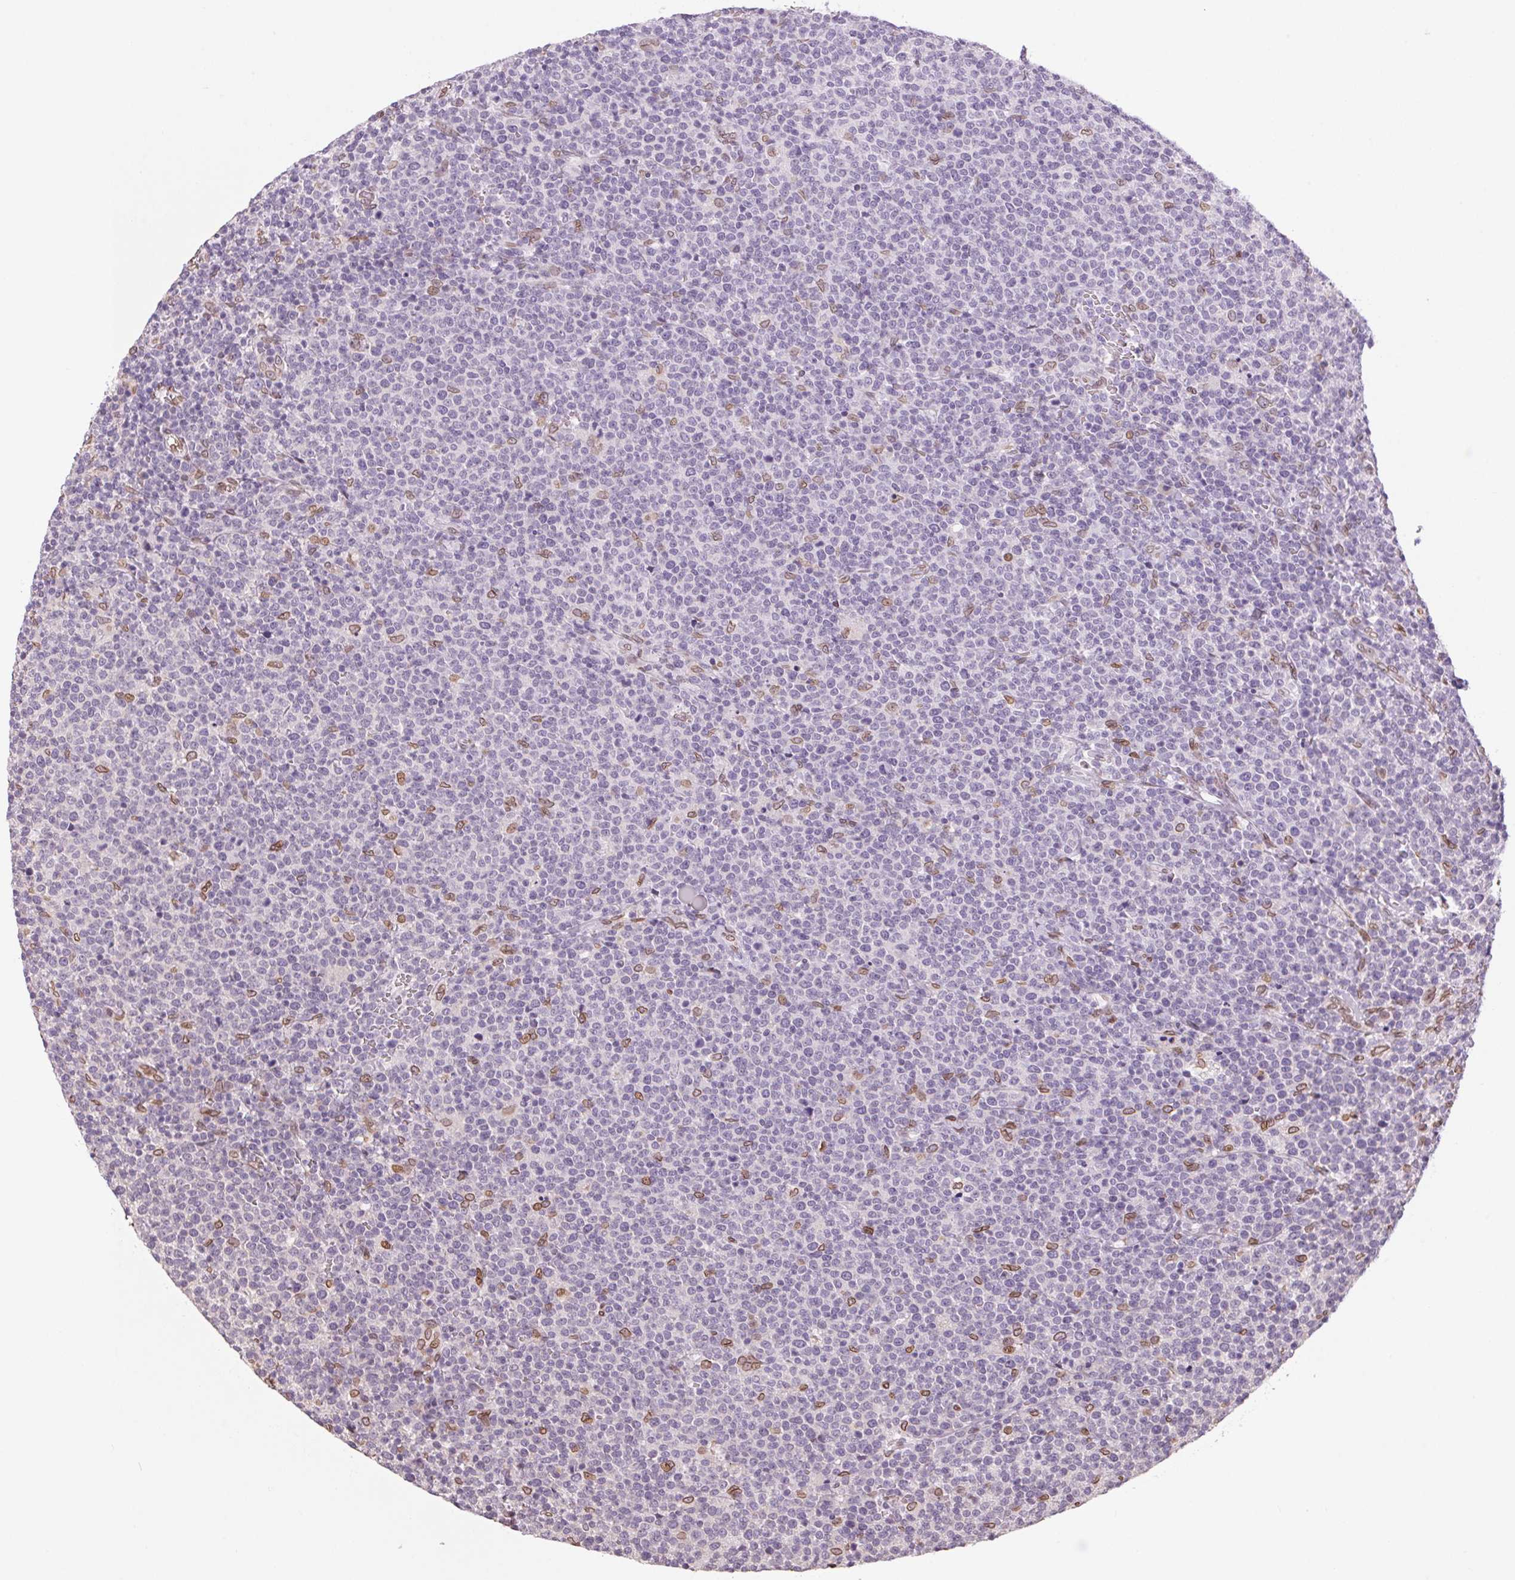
{"staining": {"intensity": "negative", "quantity": "none", "location": "none"}, "tissue": "lymphoma", "cell_type": "Tumor cells", "image_type": "cancer", "snomed": [{"axis": "morphology", "description": "Malignant lymphoma, non-Hodgkin's type, High grade"}, {"axis": "topography", "description": "Lymph node"}], "caption": "High-grade malignant lymphoma, non-Hodgkin's type stained for a protein using immunohistochemistry displays no staining tumor cells.", "gene": "TMEM175", "patient": {"sex": "male", "age": 61}}